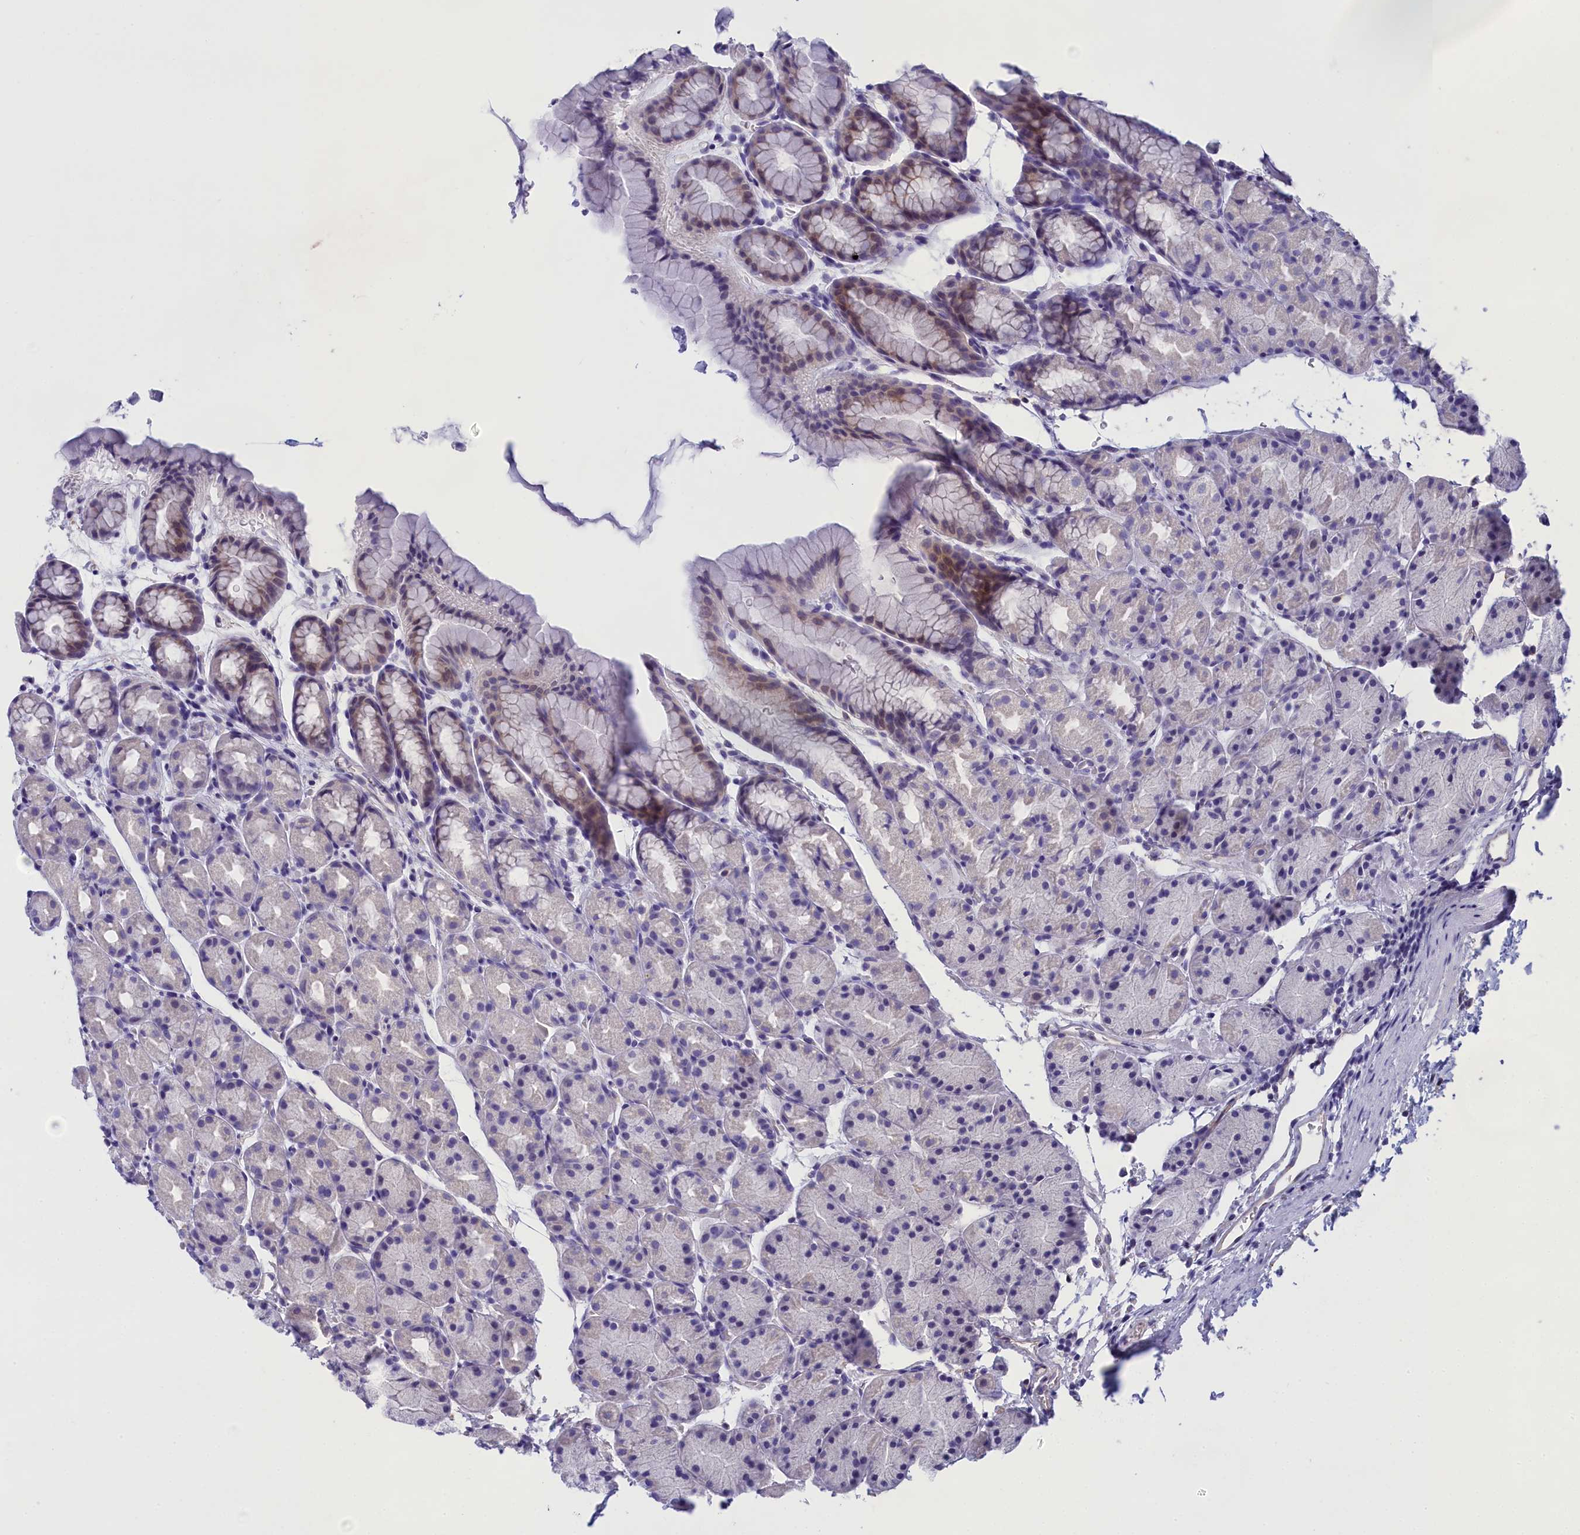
{"staining": {"intensity": "weak", "quantity": "<25%", "location": "cytoplasmic/membranous"}, "tissue": "stomach", "cell_type": "Glandular cells", "image_type": "normal", "snomed": [{"axis": "morphology", "description": "Normal tissue, NOS"}, {"axis": "topography", "description": "Stomach, upper"}, {"axis": "topography", "description": "Stomach"}], "caption": "Immunohistochemistry (IHC) micrograph of benign stomach: human stomach stained with DAB (3,3'-diaminobenzidine) demonstrates no significant protein staining in glandular cells.", "gene": "TACSTD2", "patient": {"sex": "male", "age": 47}}